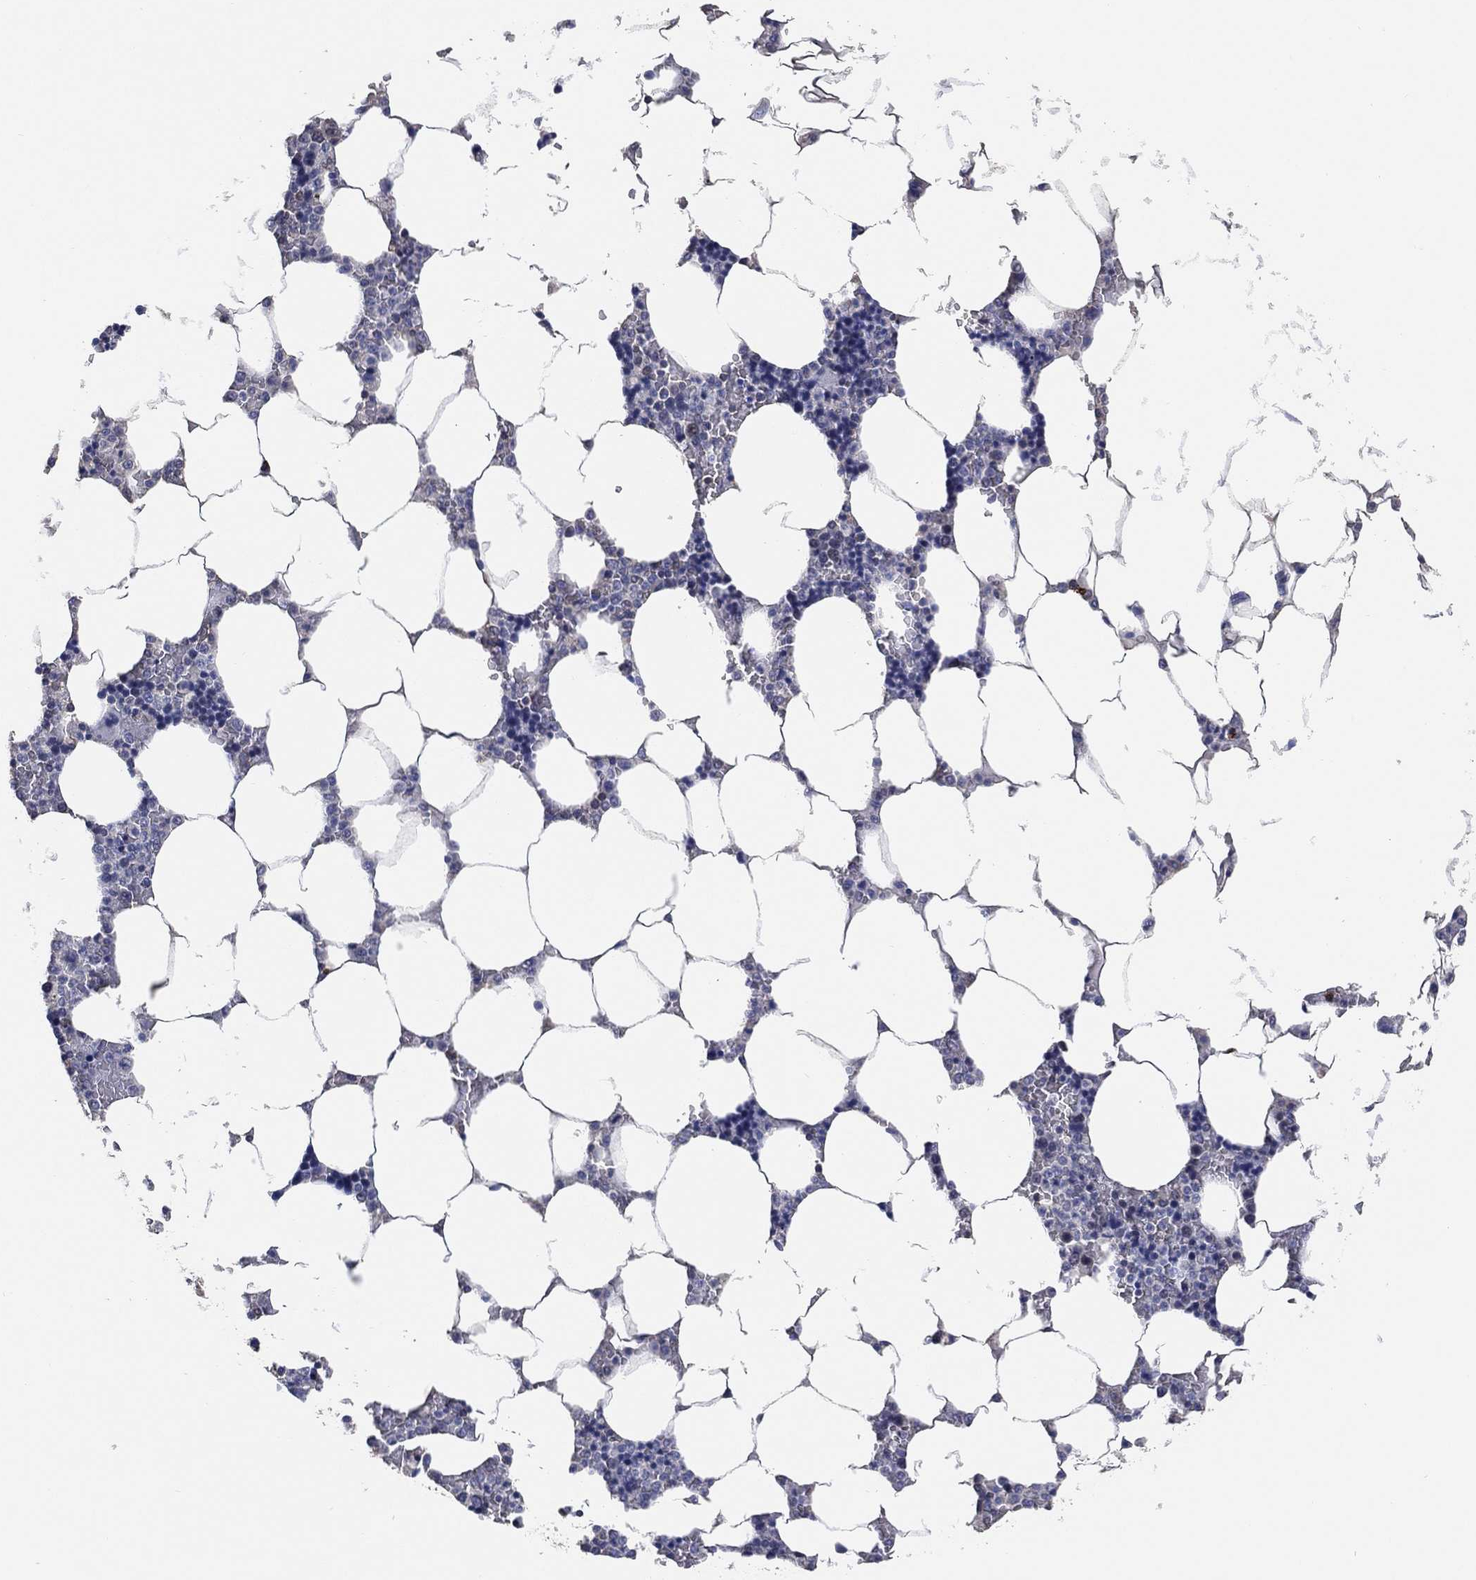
{"staining": {"intensity": "negative", "quantity": "none", "location": "none"}, "tissue": "bone marrow", "cell_type": "Hematopoietic cells", "image_type": "normal", "snomed": [{"axis": "morphology", "description": "Normal tissue, NOS"}, {"axis": "topography", "description": "Bone marrow"}], "caption": "Hematopoietic cells show no significant protein expression in unremarkable bone marrow.", "gene": "KLK5", "patient": {"sex": "male", "age": 63}}